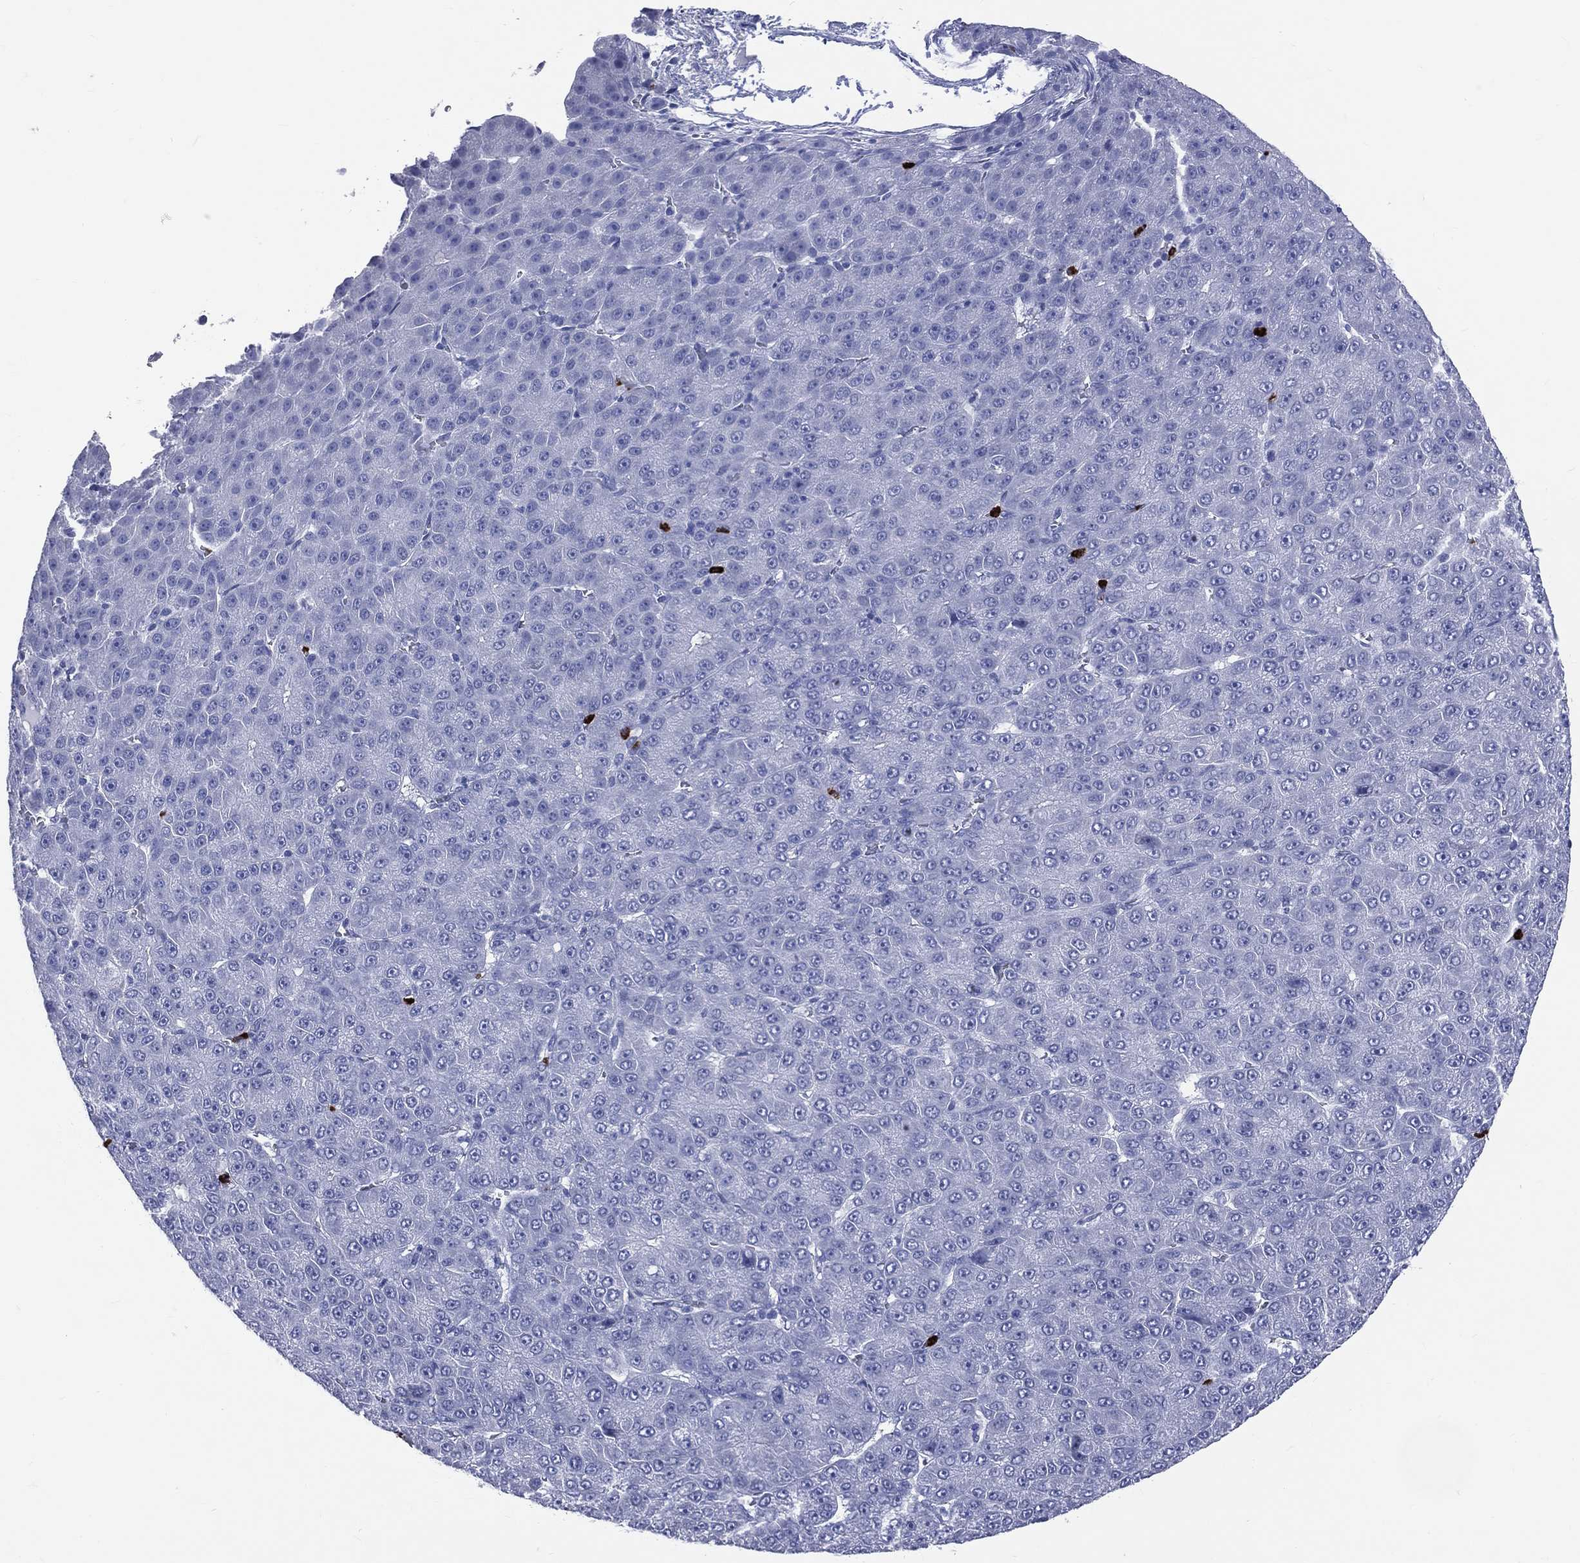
{"staining": {"intensity": "negative", "quantity": "none", "location": "none"}, "tissue": "liver cancer", "cell_type": "Tumor cells", "image_type": "cancer", "snomed": [{"axis": "morphology", "description": "Carcinoma, Hepatocellular, NOS"}, {"axis": "topography", "description": "Liver"}], "caption": "This is an immunohistochemistry histopathology image of human liver cancer. There is no positivity in tumor cells.", "gene": "PGLYRP1", "patient": {"sex": "male", "age": 67}}